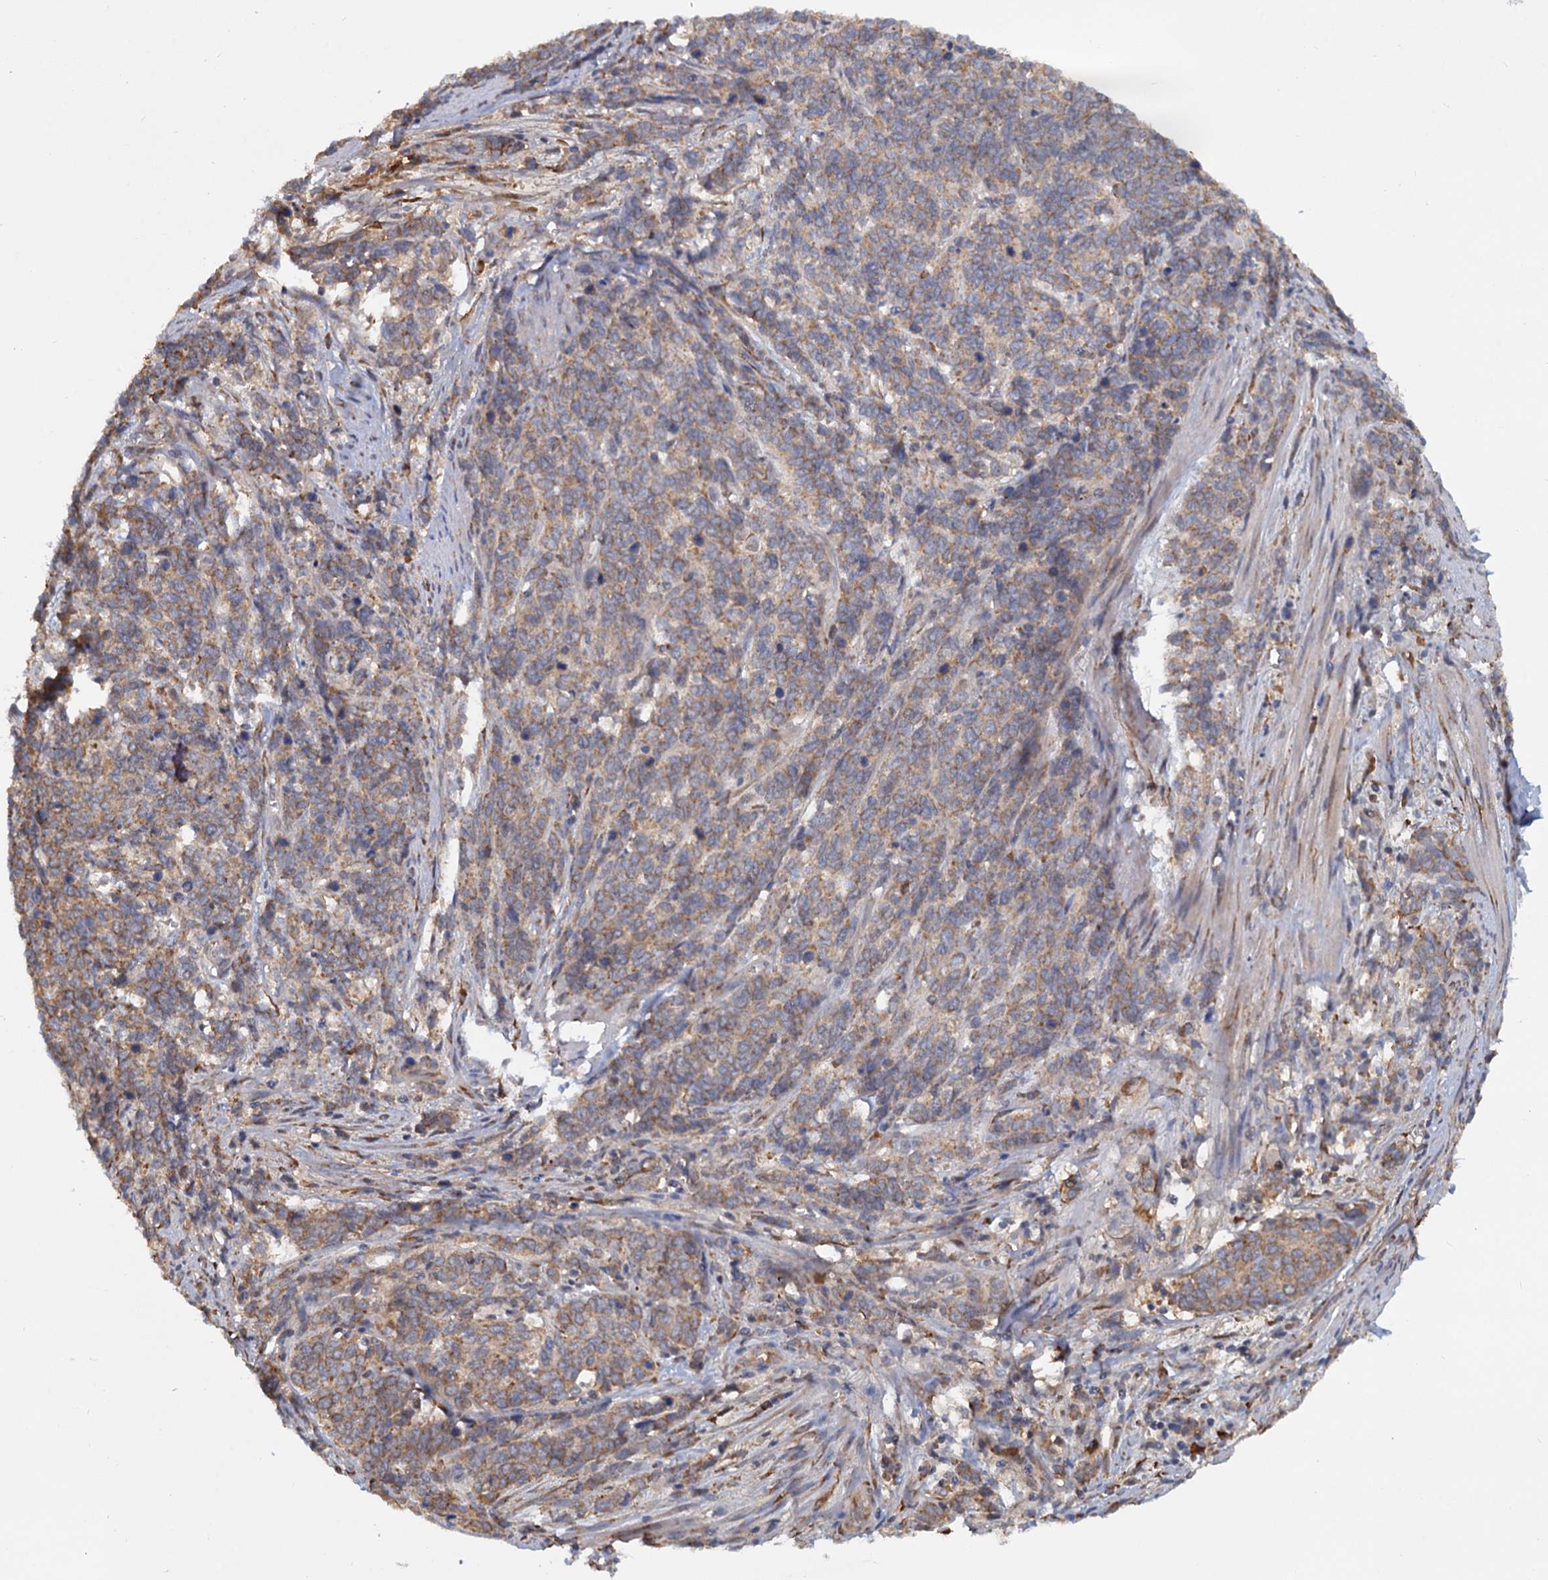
{"staining": {"intensity": "moderate", "quantity": "25%-75%", "location": "cytoplasmic/membranous"}, "tissue": "cervical cancer", "cell_type": "Tumor cells", "image_type": "cancer", "snomed": [{"axis": "morphology", "description": "Squamous cell carcinoma, NOS"}, {"axis": "topography", "description": "Cervix"}], "caption": "Immunohistochemistry (DAB) staining of human cervical cancer demonstrates moderate cytoplasmic/membranous protein staining in about 25%-75% of tumor cells.", "gene": "LRRC51", "patient": {"sex": "female", "age": 60}}